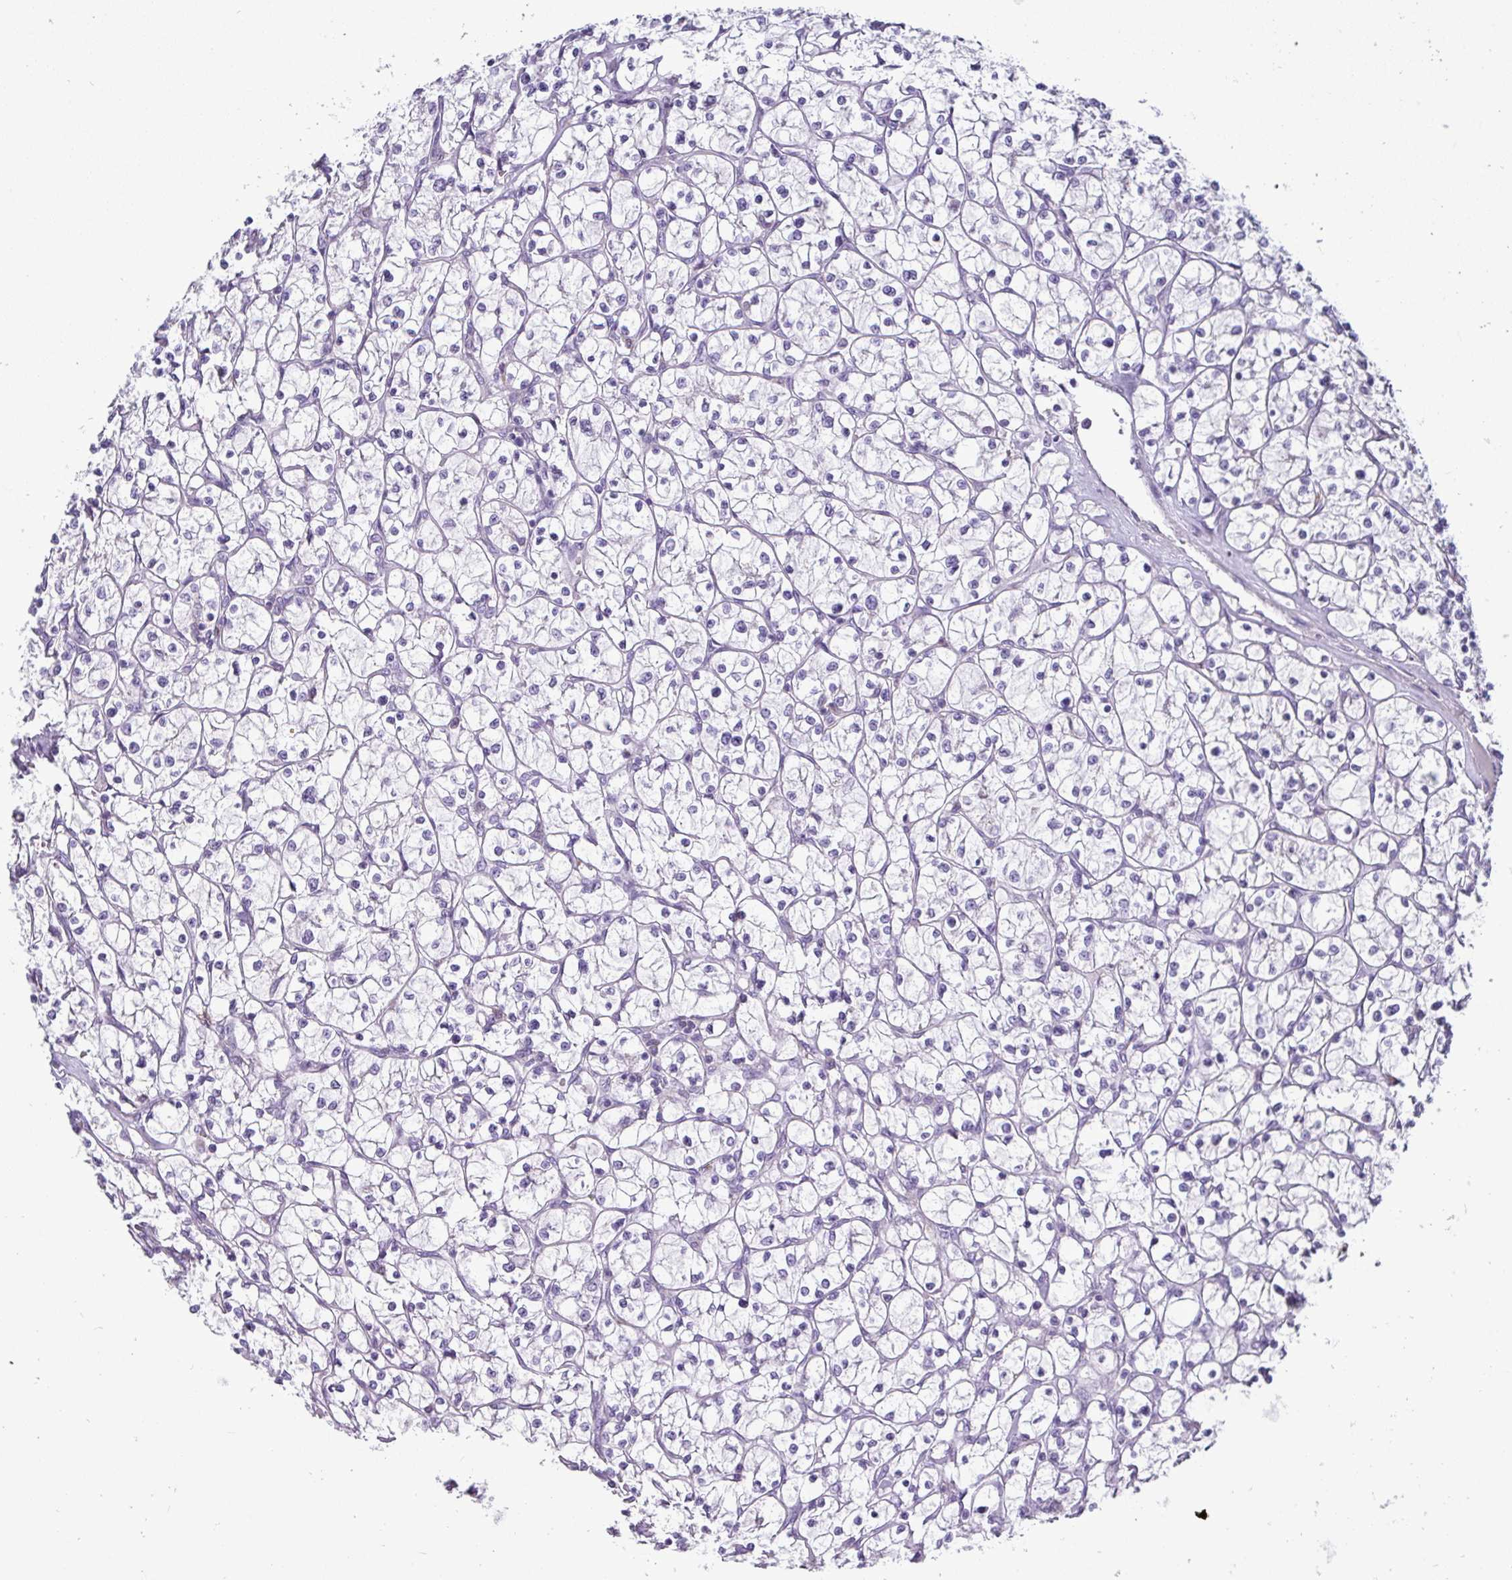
{"staining": {"intensity": "negative", "quantity": "none", "location": "none"}, "tissue": "renal cancer", "cell_type": "Tumor cells", "image_type": "cancer", "snomed": [{"axis": "morphology", "description": "Adenocarcinoma, NOS"}, {"axis": "topography", "description": "Kidney"}], "caption": "Human renal adenocarcinoma stained for a protein using immunohistochemistry (IHC) reveals no positivity in tumor cells.", "gene": "CTSZ", "patient": {"sex": "female", "age": 64}}